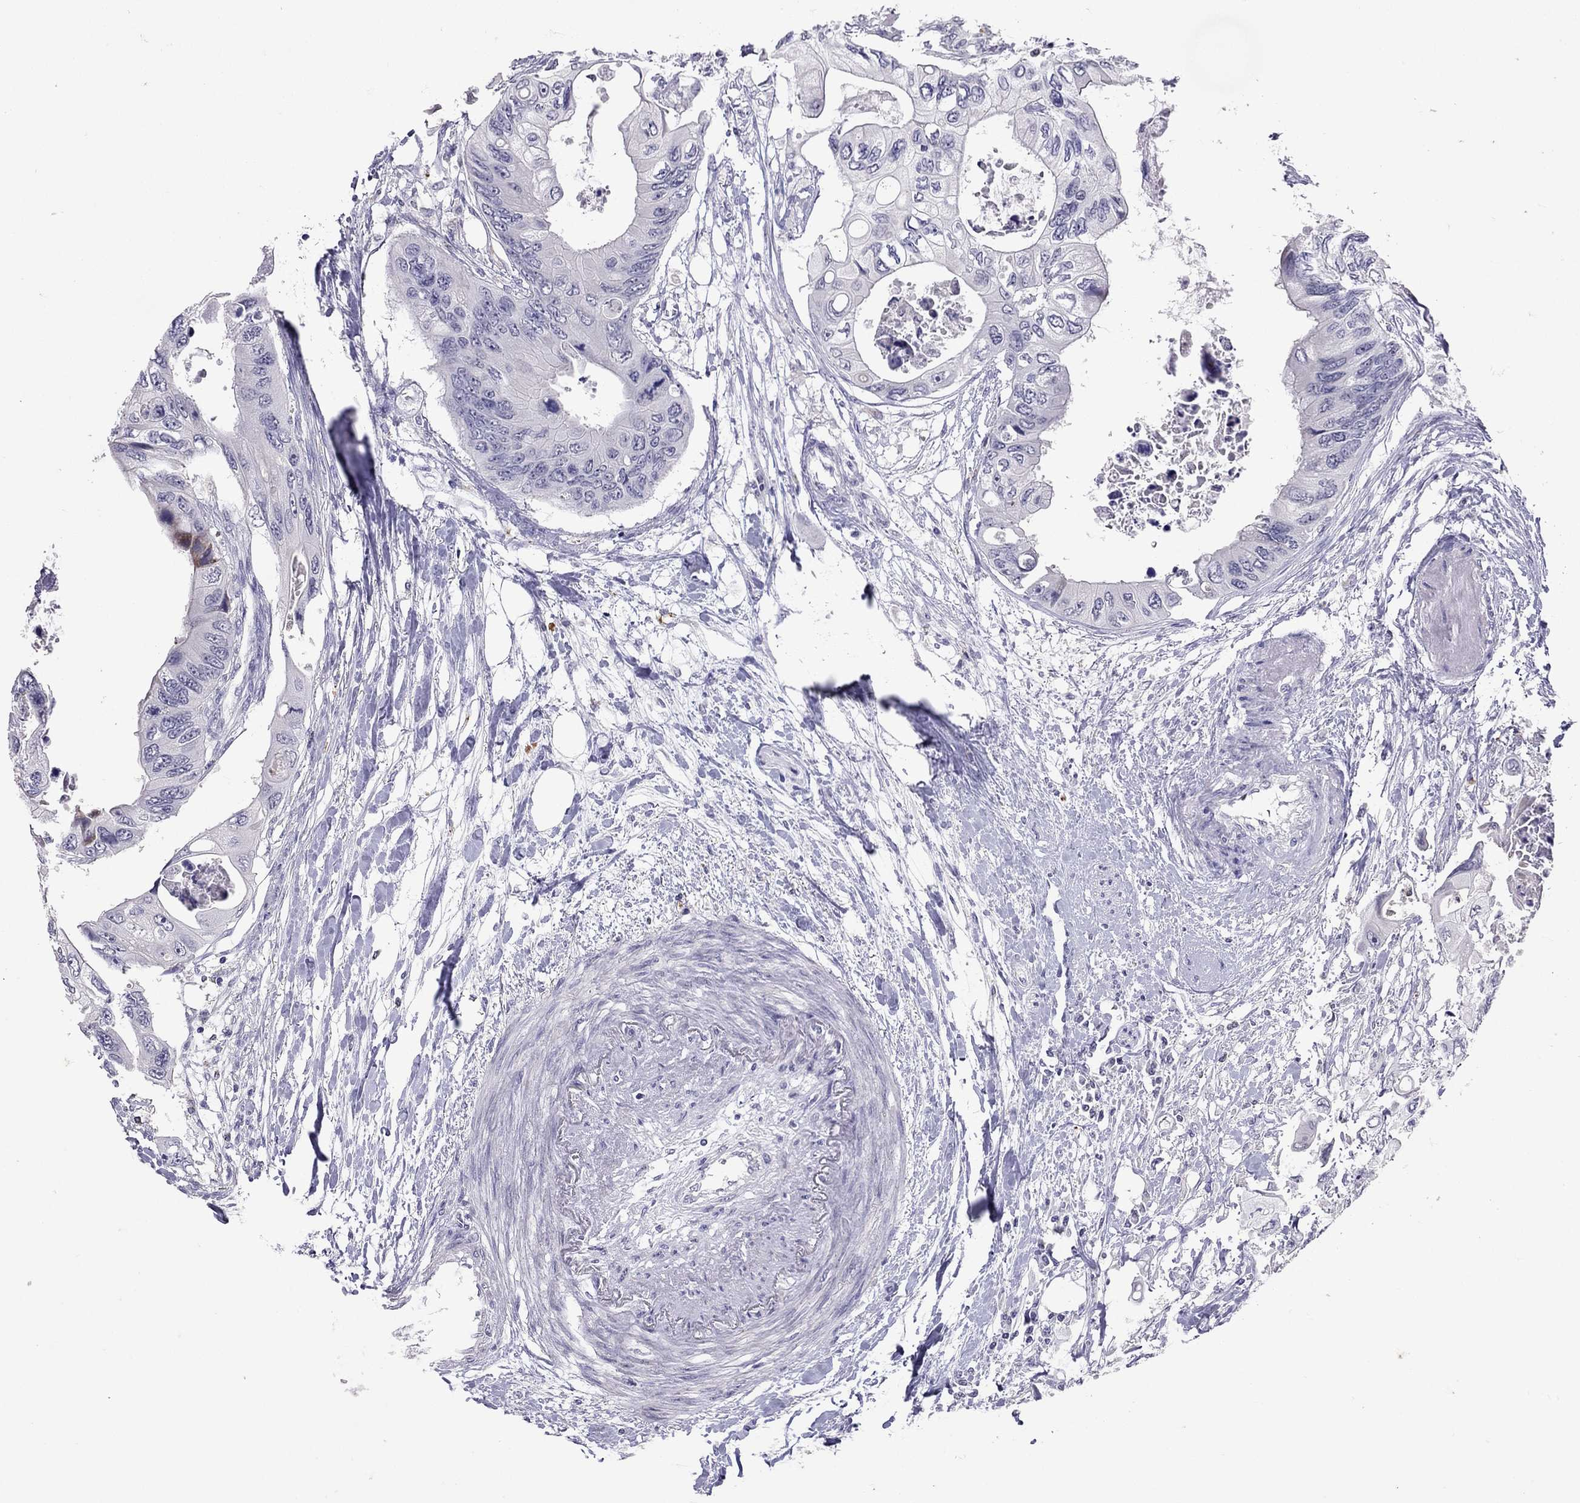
{"staining": {"intensity": "negative", "quantity": "none", "location": "none"}, "tissue": "colorectal cancer", "cell_type": "Tumor cells", "image_type": "cancer", "snomed": [{"axis": "morphology", "description": "Adenocarcinoma, NOS"}, {"axis": "topography", "description": "Rectum"}], "caption": "This is a image of IHC staining of colorectal cancer (adenocarcinoma), which shows no expression in tumor cells.", "gene": "SLAMF1", "patient": {"sex": "male", "age": 63}}